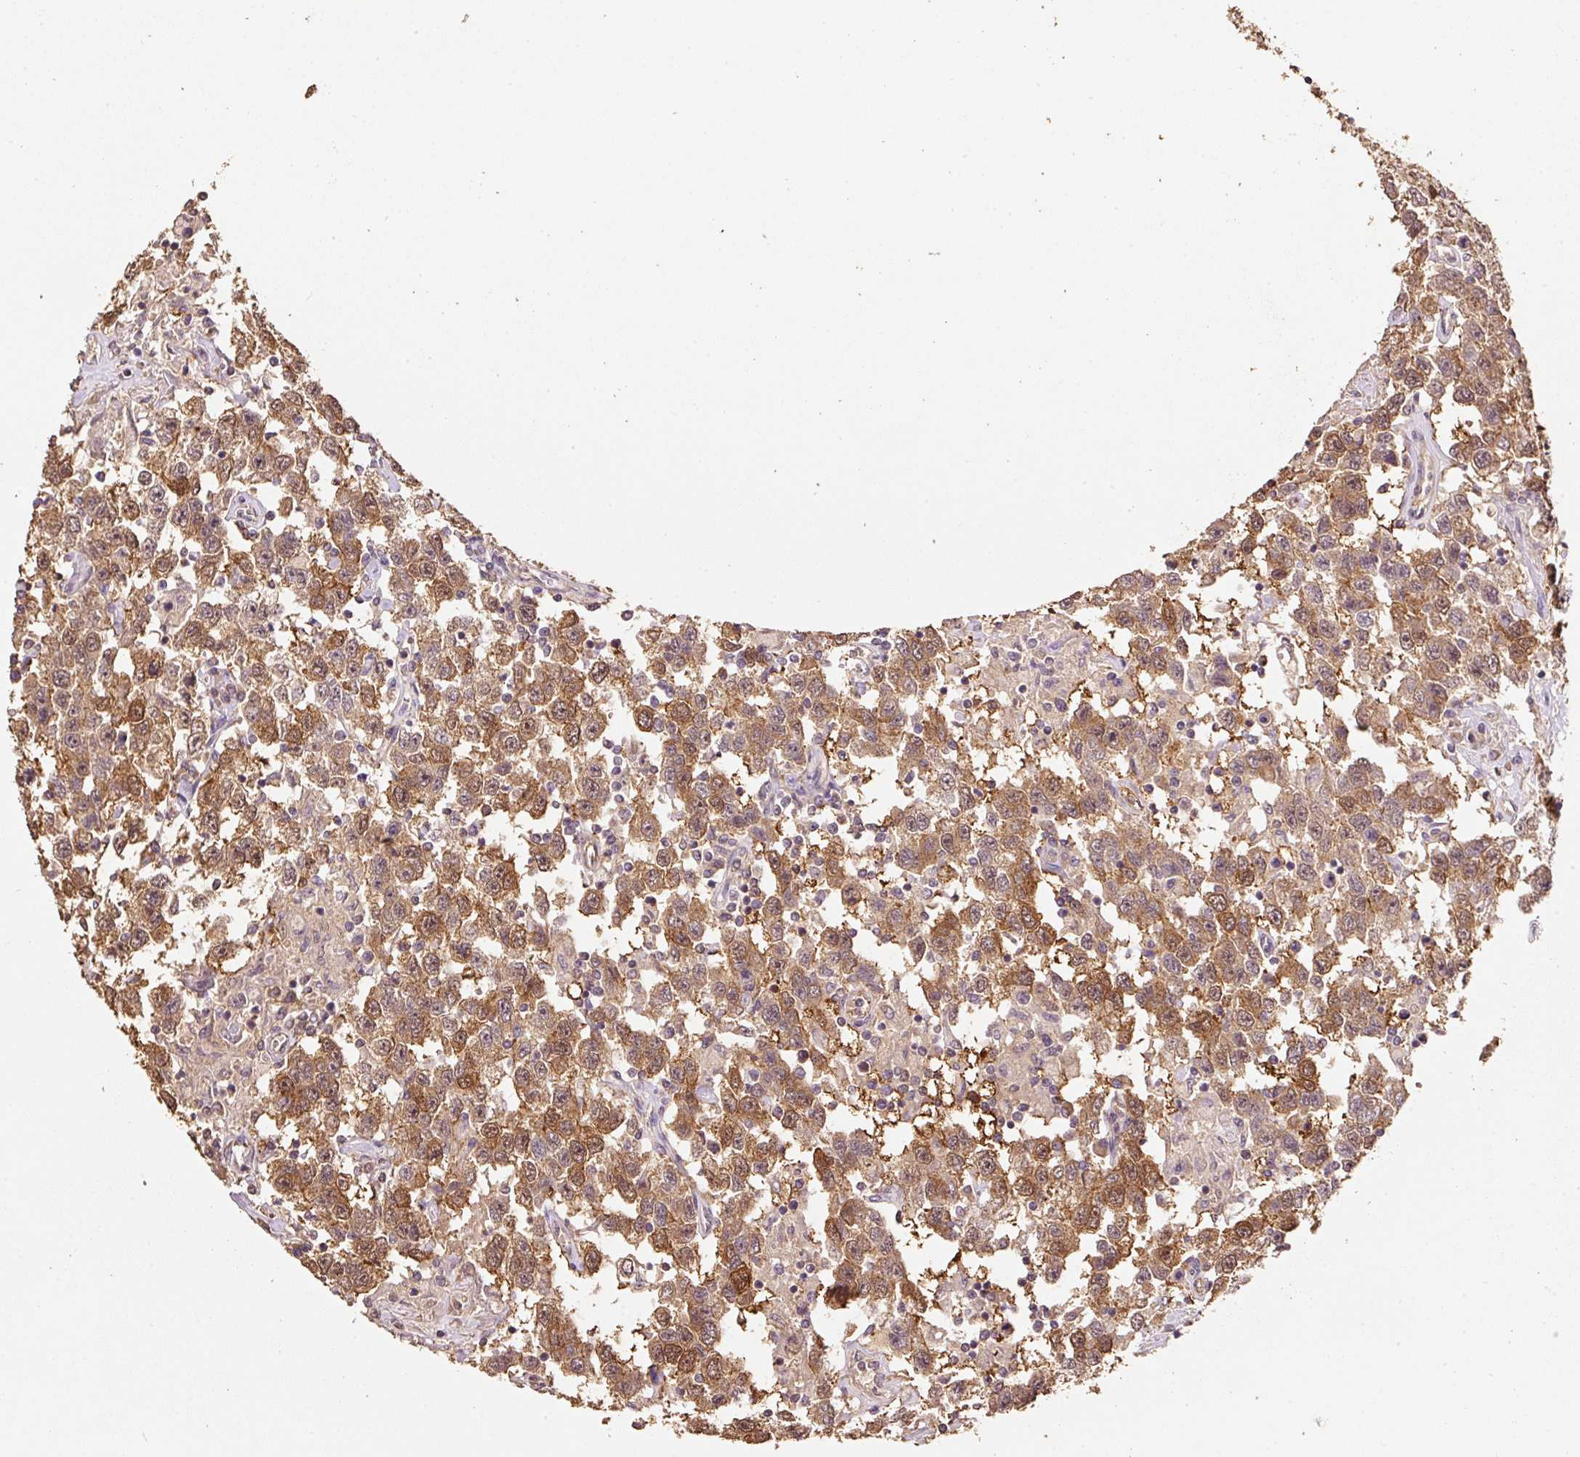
{"staining": {"intensity": "moderate", "quantity": ">75%", "location": "cytoplasmic/membranous,nuclear"}, "tissue": "testis cancer", "cell_type": "Tumor cells", "image_type": "cancer", "snomed": [{"axis": "morphology", "description": "Seminoma, NOS"}, {"axis": "topography", "description": "Testis"}], "caption": "Immunohistochemical staining of testis seminoma reveals moderate cytoplasmic/membranous and nuclear protein staining in approximately >75% of tumor cells. (DAB (3,3'-diaminobenzidine) IHC with brightfield microscopy, high magnification).", "gene": "HERC2", "patient": {"sex": "male", "age": 41}}